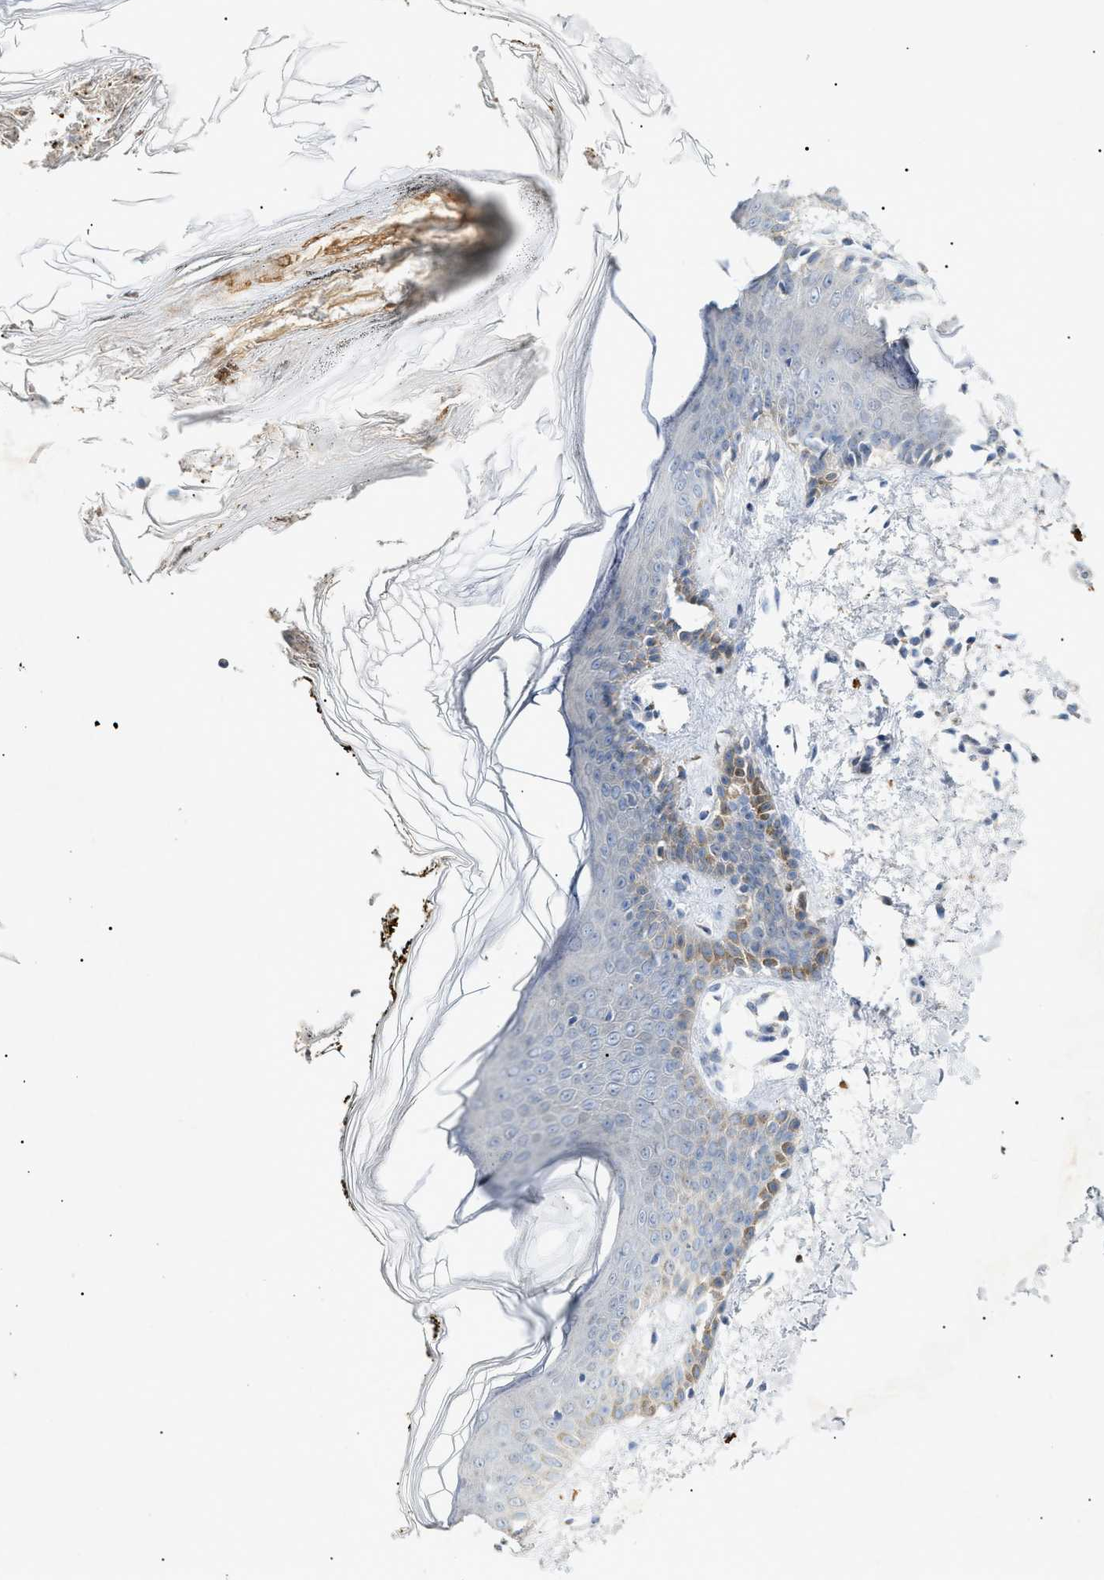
{"staining": {"intensity": "negative", "quantity": "none", "location": "none"}, "tissue": "skin", "cell_type": "Fibroblasts", "image_type": "normal", "snomed": [{"axis": "morphology", "description": "Normal tissue, NOS"}, {"axis": "topography", "description": "Skin"}], "caption": "DAB (3,3'-diaminobenzidine) immunohistochemical staining of benign skin exhibits no significant expression in fibroblasts. The staining is performed using DAB (3,3'-diaminobenzidine) brown chromogen with nuclei counter-stained in using hematoxylin.", "gene": "SLC25A31", "patient": {"sex": "male", "age": 53}}